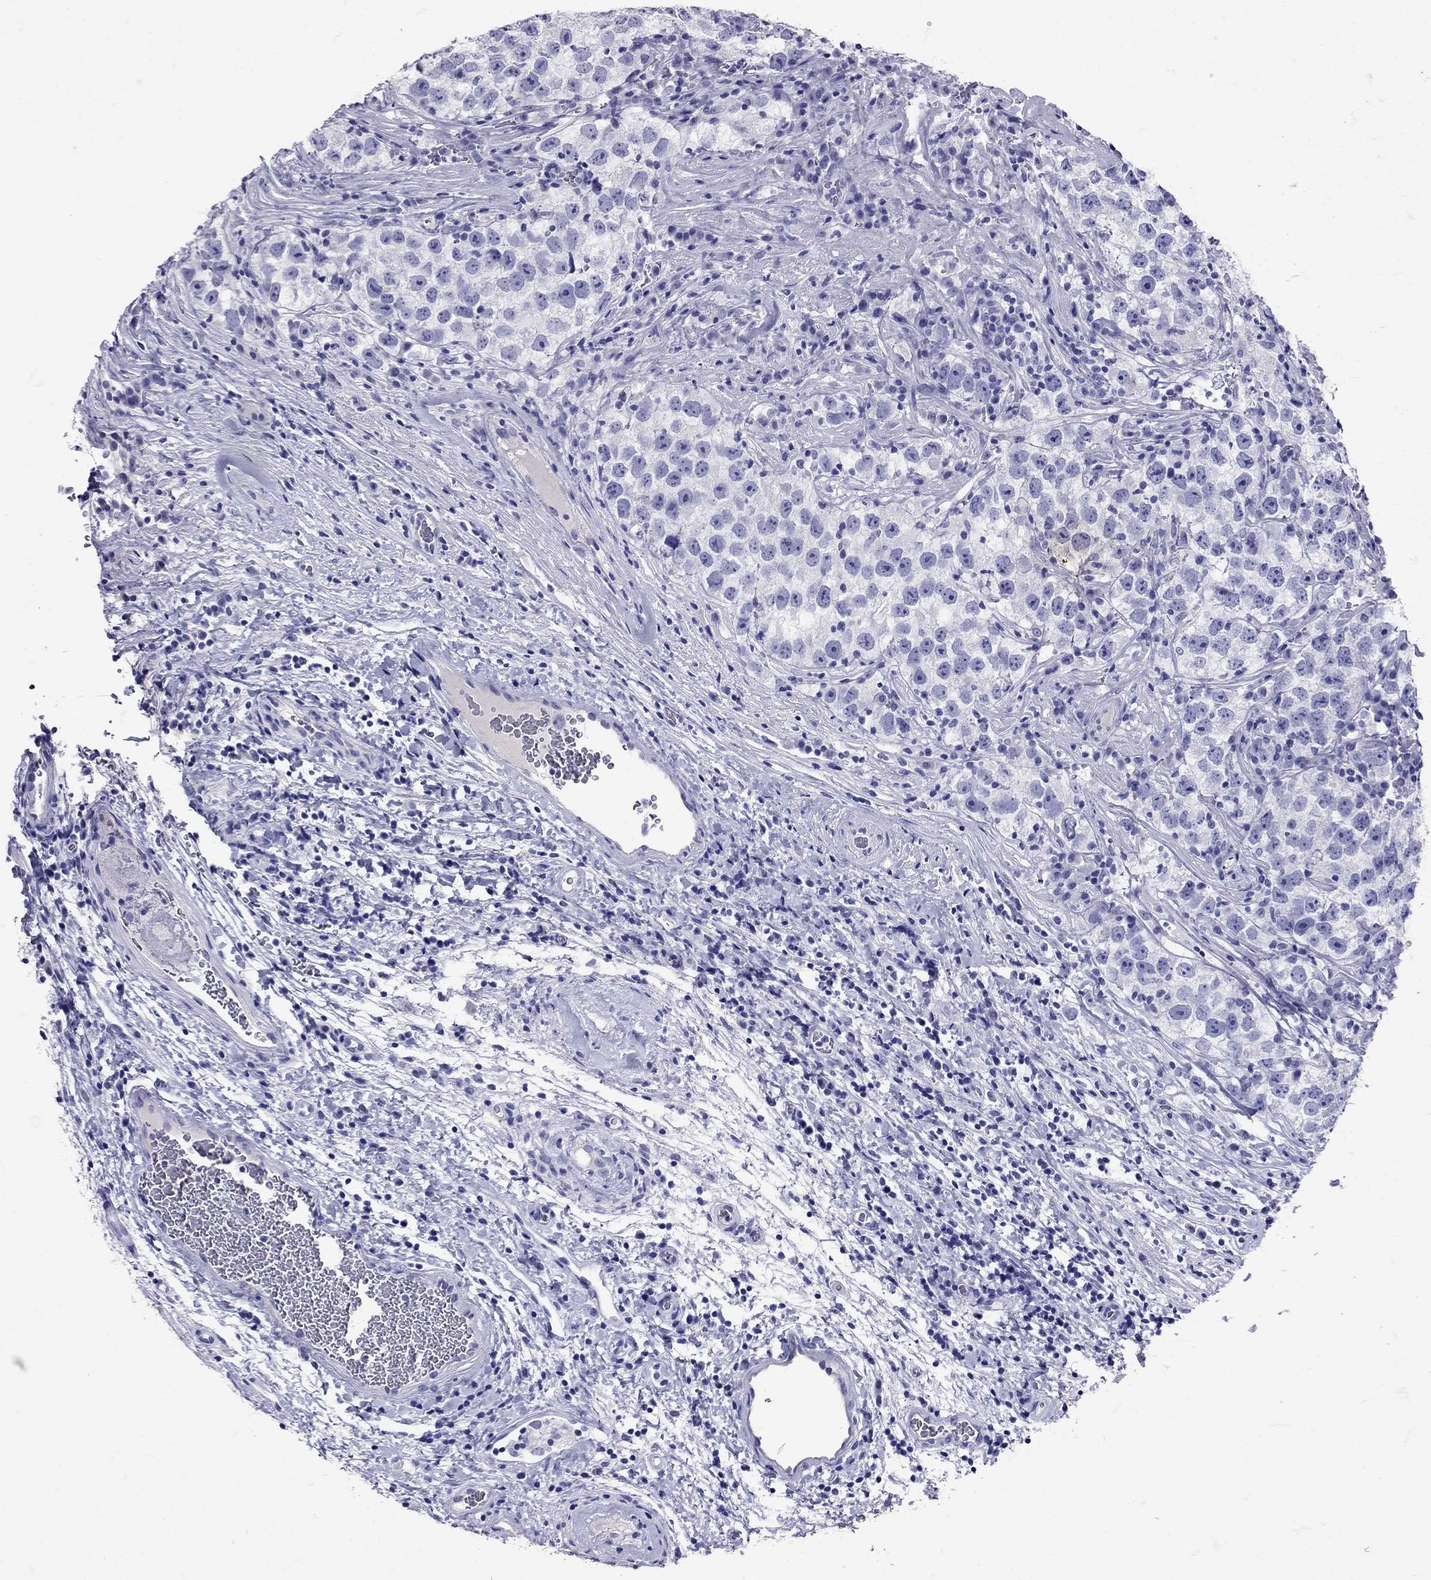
{"staining": {"intensity": "negative", "quantity": "none", "location": "none"}, "tissue": "testis cancer", "cell_type": "Tumor cells", "image_type": "cancer", "snomed": [{"axis": "morphology", "description": "Normal tissue, NOS"}, {"axis": "morphology", "description": "Seminoma, NOS"}, {"axis": "topography", "description": "Testis"}], "caption": "A photomicrograph of testis cancer stained for a protein exhibits no brown staining in tumor cells. (DAB immunohistochemistry visualized using brightfield microscopy, high magnification).", "gene": "AVP", "patient": {"sex": "male", "age": 31}}